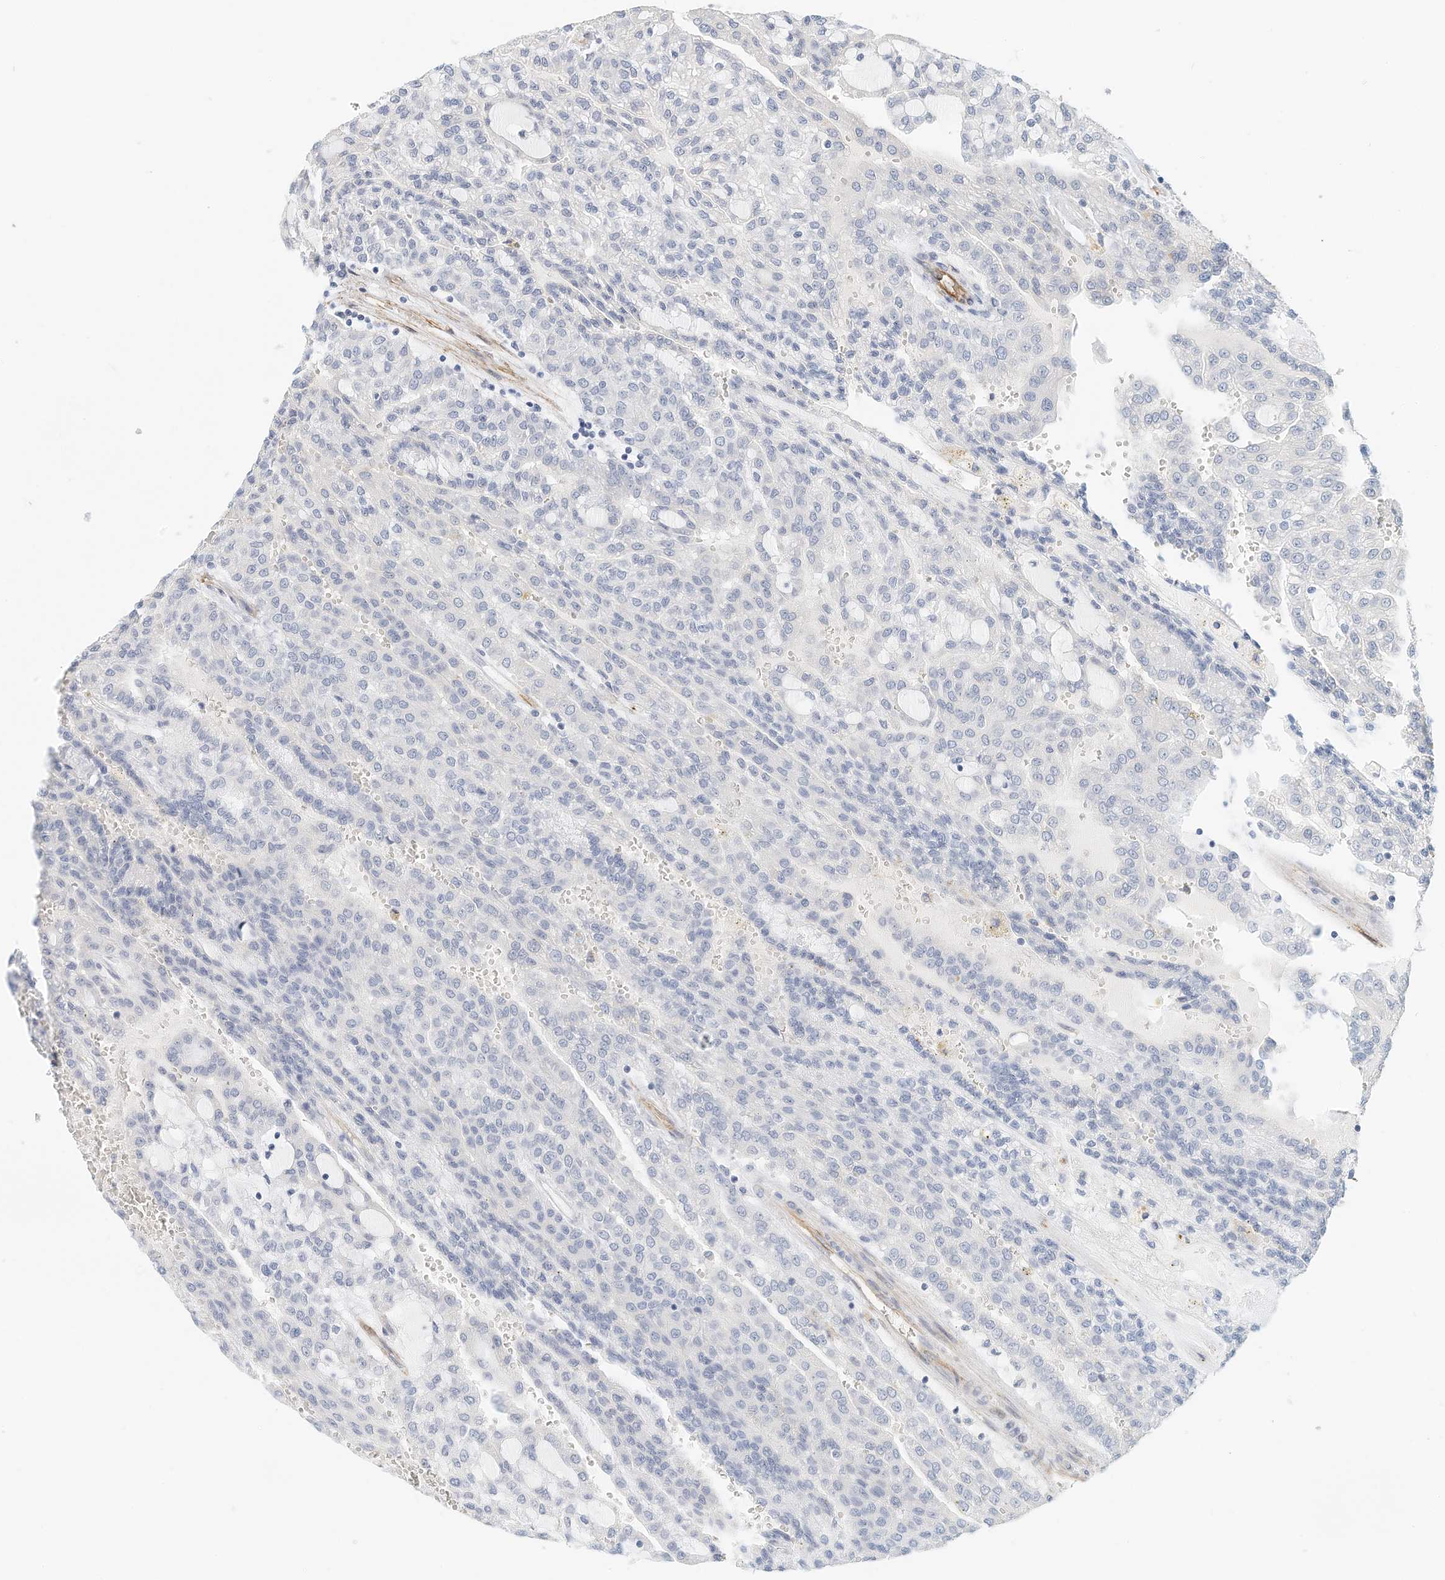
{"staining": {"intensity": "negative", "quantity": "none", "location": "none"}, "tissue": "renal cancer", "cell_type": "Tumor cells", "image_type": "cancer", "snomed": [{"axis": "morphology", "description": "Adenocarcinoma, NOS"}, {"axis": "topography", "description": "Kidney"}], "caption": "Renal adenocarcinoma stained for a protein using immunohistochemistry reveals no expression tumor cells.", "gene": "ARHGAP28", "patient": {"sex": "male", "age": 63}}